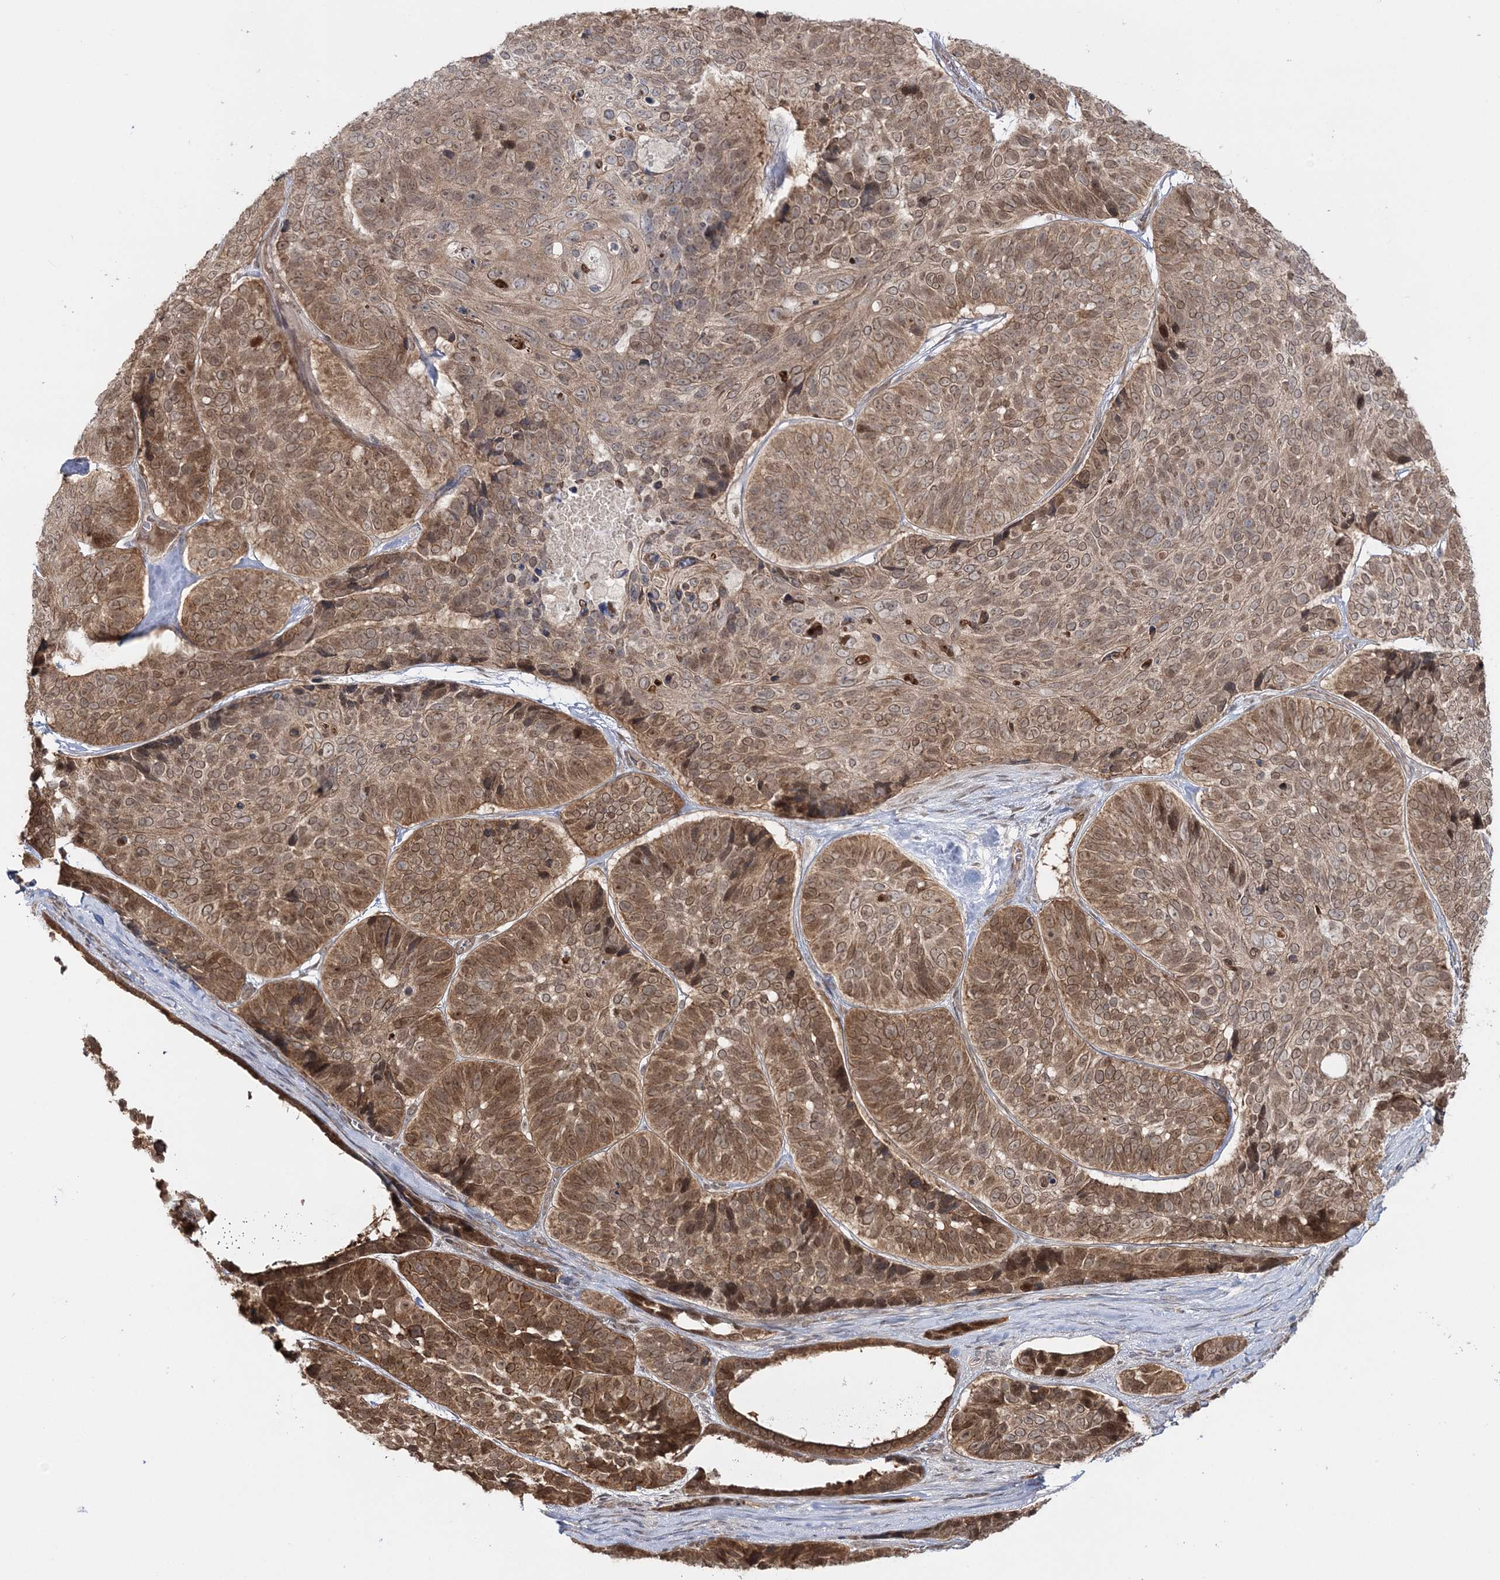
{"staining": {"intensity": "moderate", "quantity": ">75%", "location": "cytoplasmic/membranous,nuclear"}, "tissue": "skin cancer", "cell_type": "Tumor cells", "image_type": "cancer", "snomed": [{"axis": "morphology", "description": "Basal cell carcinoma"}, {"axis": "topography", "description": "Skin"}], "caption": "Immunohistochemistry of human basal cell carcinoma (skin) exhibits medium levels of moderate cytoplasmic/membranous and nuclear positivity in about >75% of tumor cells.", "gene": "ZFAND6", "patient": {"sex": "male", "age": 62}}